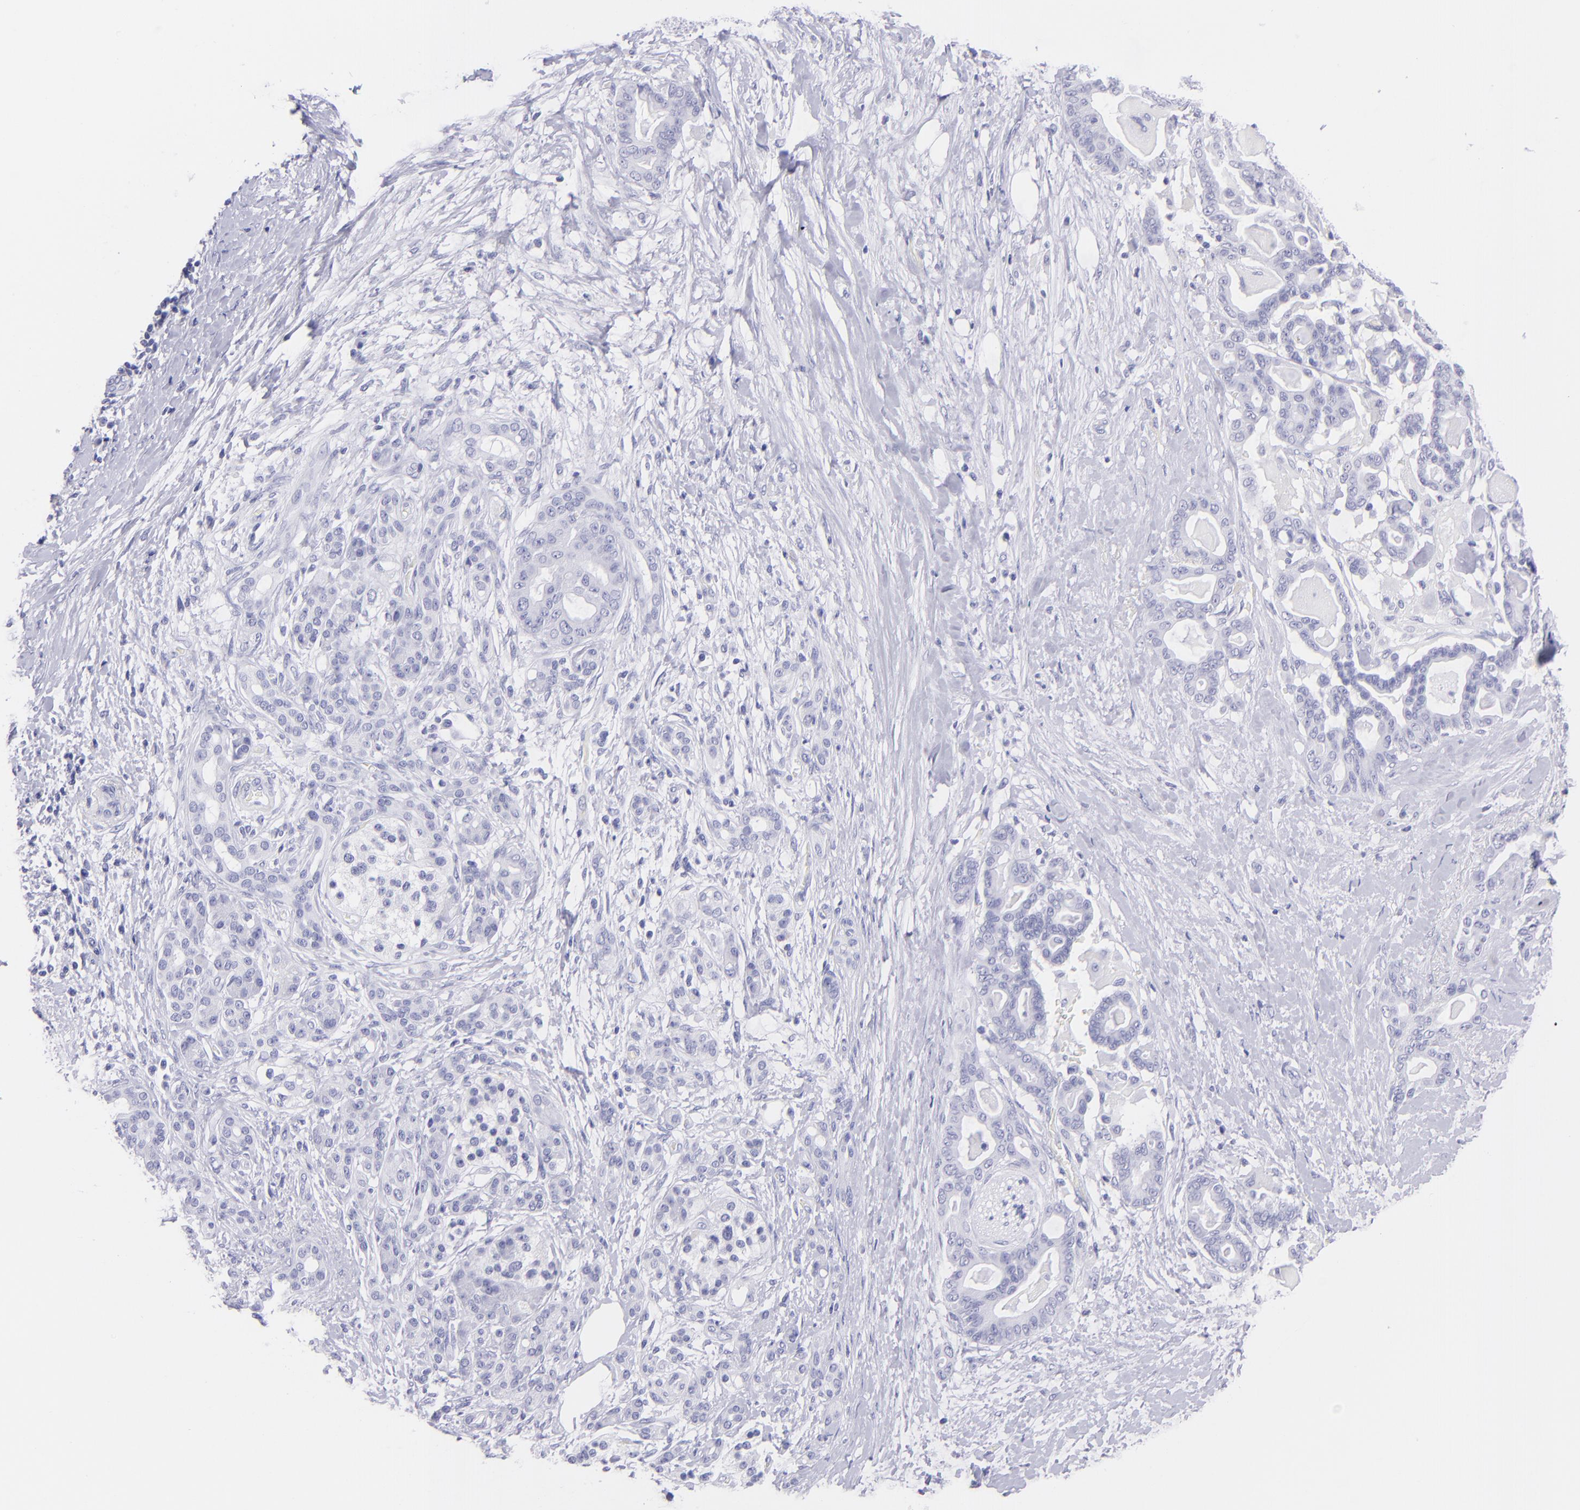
{"staining": {"intensity": "negative", "quantity": "none", "location": "none"}, "tissue": "pancreatic cancer", "cell_type": "Tumor cells", "image_type": "cancer", "snomed": [{"axis": "morphology", "description": "Adenocarcinoma, NOS"}, {"axis": "topography", "description": "Pancreas"}], "caption": "Immunohistochemistry (IHC) of human pancreatic adenocarcinoma exhibits no staining in tumor cells. (DAB immunohistochemistry (IHC) visualized using brightfield microscopy, high magnification).", "gene": "CNP", "patient": {"sex": "male", "age": 63}}